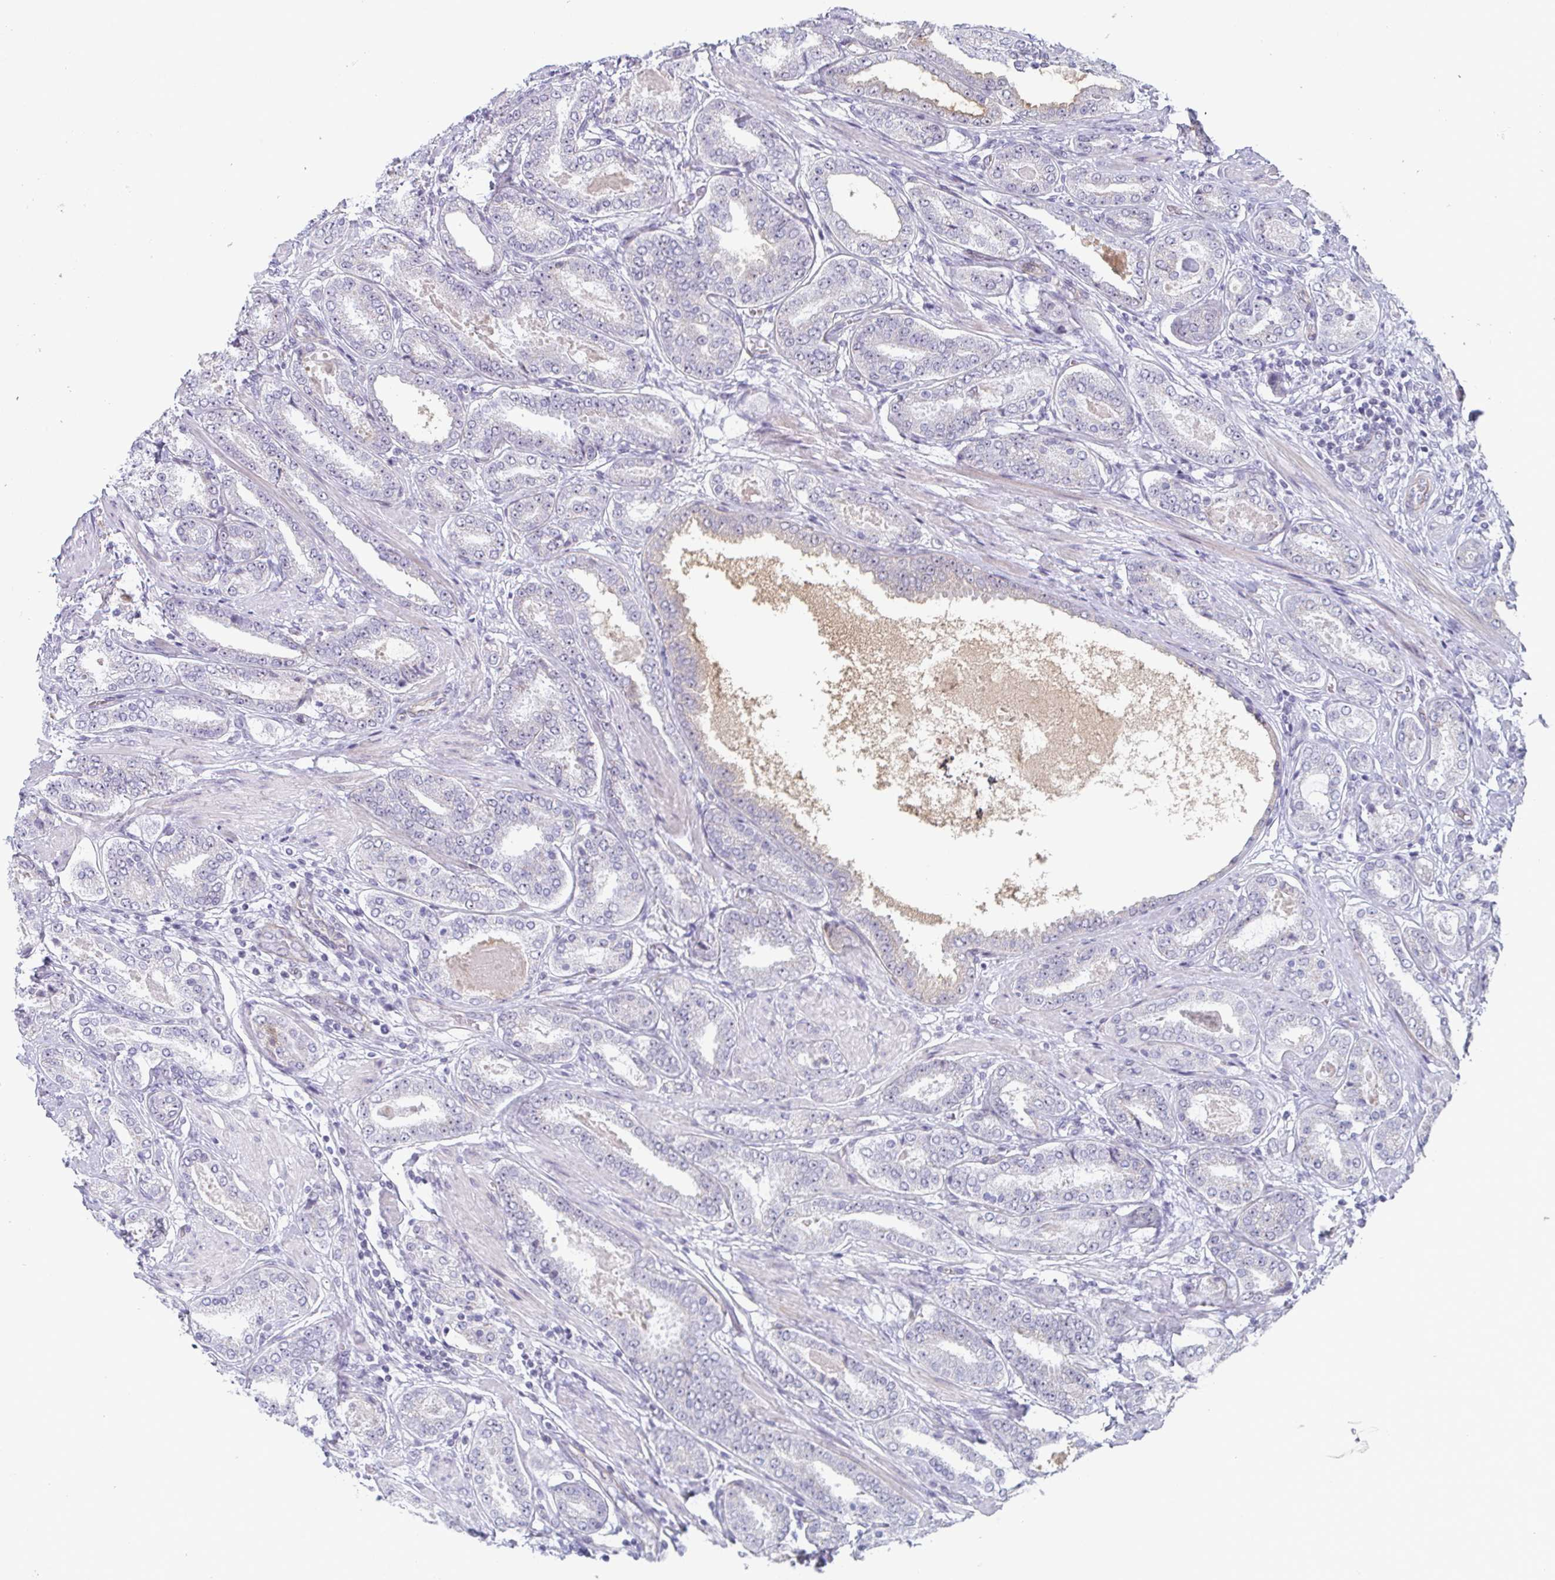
{"staining": {"intensity": "negative", "quantity": "none", "location": "none"}, "tissue": "prostate cancer", "cell_type": "Tumor cells", "image_type": "cancer", "snomed": [{"axis": "morphology", "description": "Adenocarcinoma, High grade"}, {"axis": "topography", "description": "Prostate"}], "caption": "Immunohistochemical staining of human adenocarcinoma (high-grade) (prostate) displays no significant expression in tumor cells.", "gene": "EXOSC7", "patient": {"sex": "male", "age": 63}}